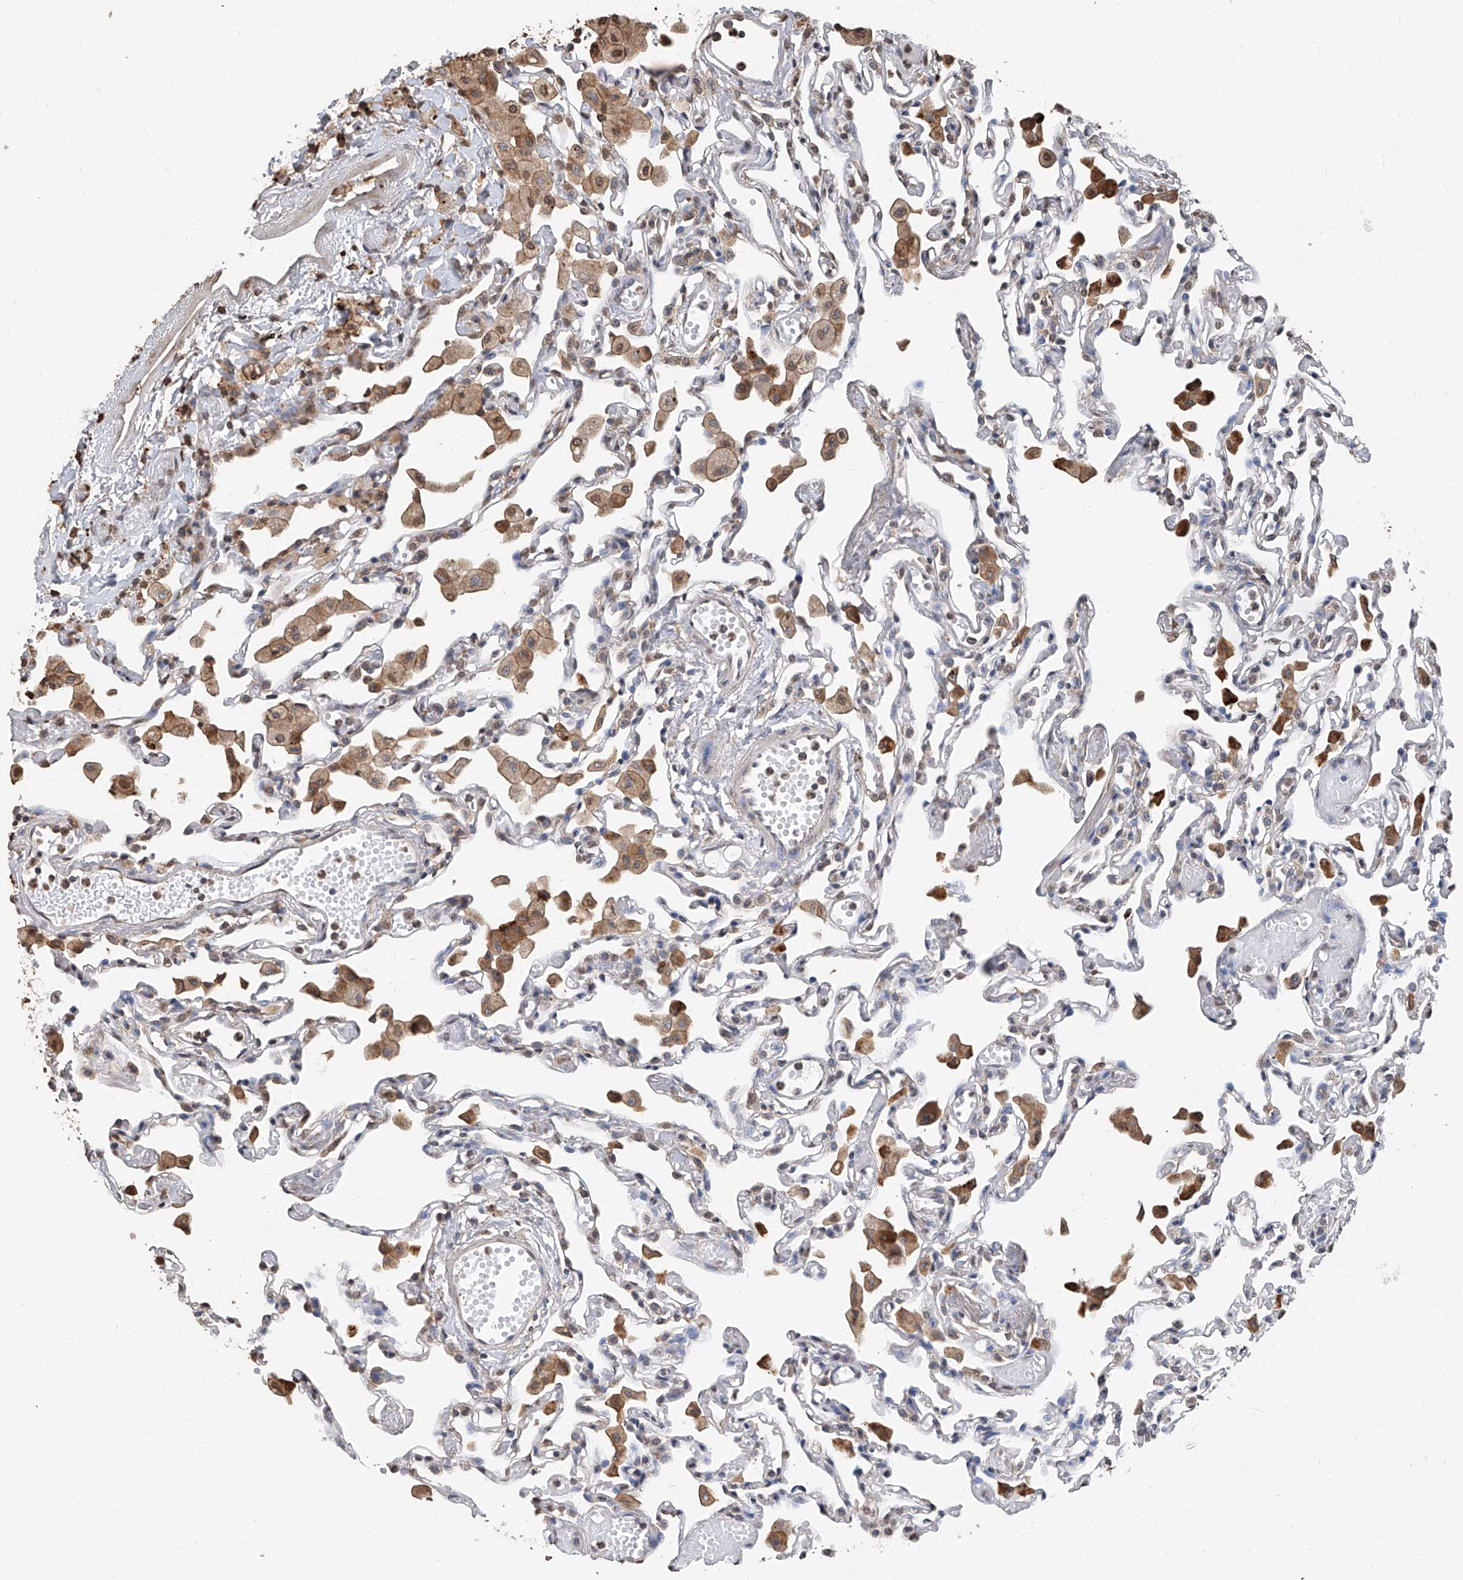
{"staining": {"intensity": "weak", "quantity": "25%-75%", "location": "cytoplasmic/membranous"}, "tissue": "lung", "cell_type": "Alveolar cells", "image_type": "normal", "snomed": [{"axis": "morphology", "description": "Normal tissue, NOS"}, {"axis": "topography", "description": "Bronchus"}, {"axis": "topography", "description": "Lung"}], "caption": "An image showing weak cytoplasmic/membranous expression in approximately 25%-75% of alveolar cells in unremarkable lung, as visualized by brown immunohistochemical staining.", "gene": "RP9", "patient": {"sex": "female", "age": 49}}